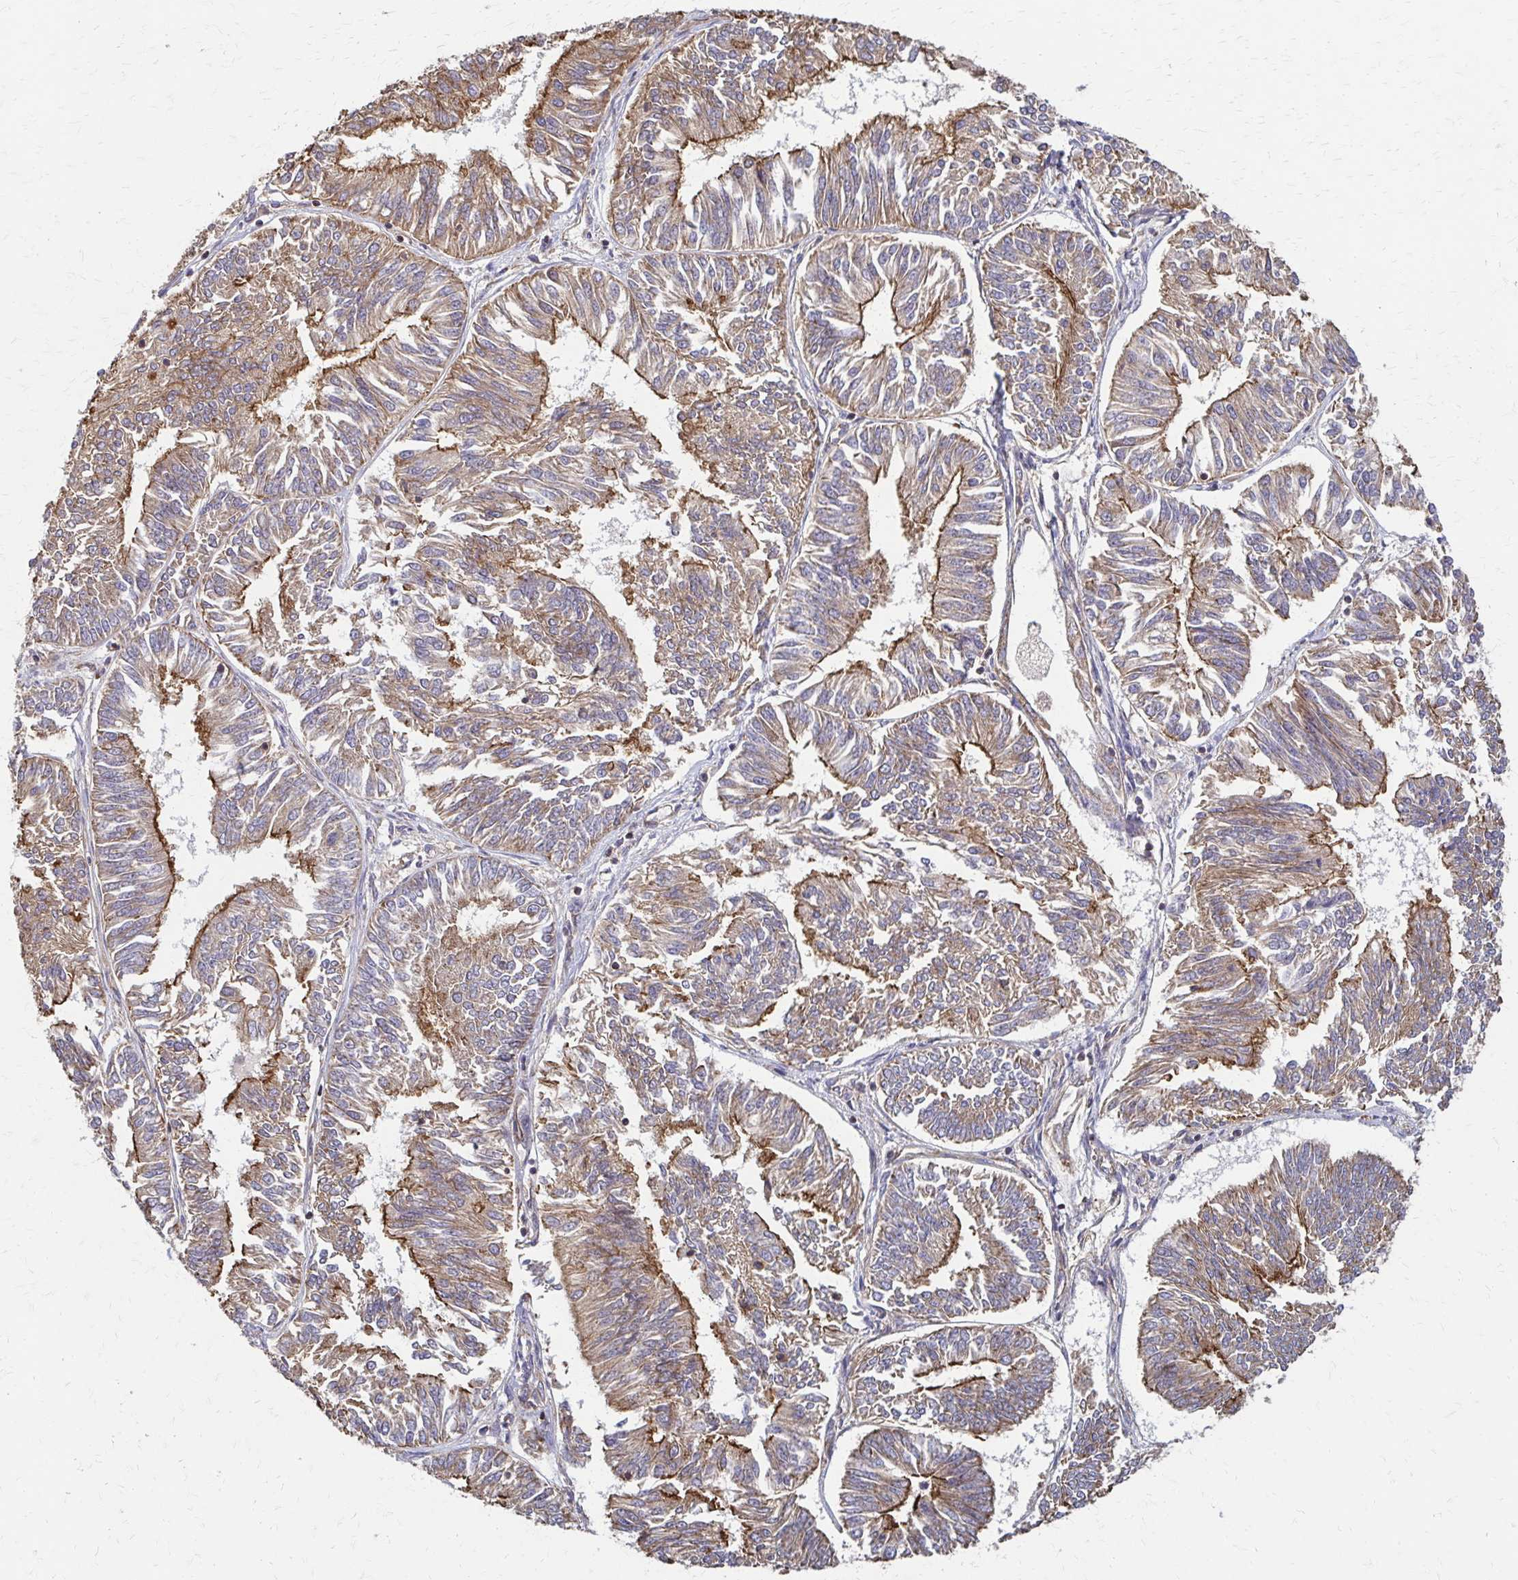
{"staining": {"intensity": "moderate", "quantity": ">75%", "location": "cytoplasmic/membranous"}, "tissue": "endometrial cancer", "cell_type": "Tumor cells", "image_type": "cancer", "snomed": [{"axis": "morphology", "description": "Adenocarcinoma, NOS"}, {"axis": "topography", "description": "Endometrium"}], "caption": "Moderate cytoplasmic/membranous expression is appreciated in about >75% of tumor cells in endometrial cancer.", "gene": "EEF2", "patient": {"sex": "female", "age": 58}}